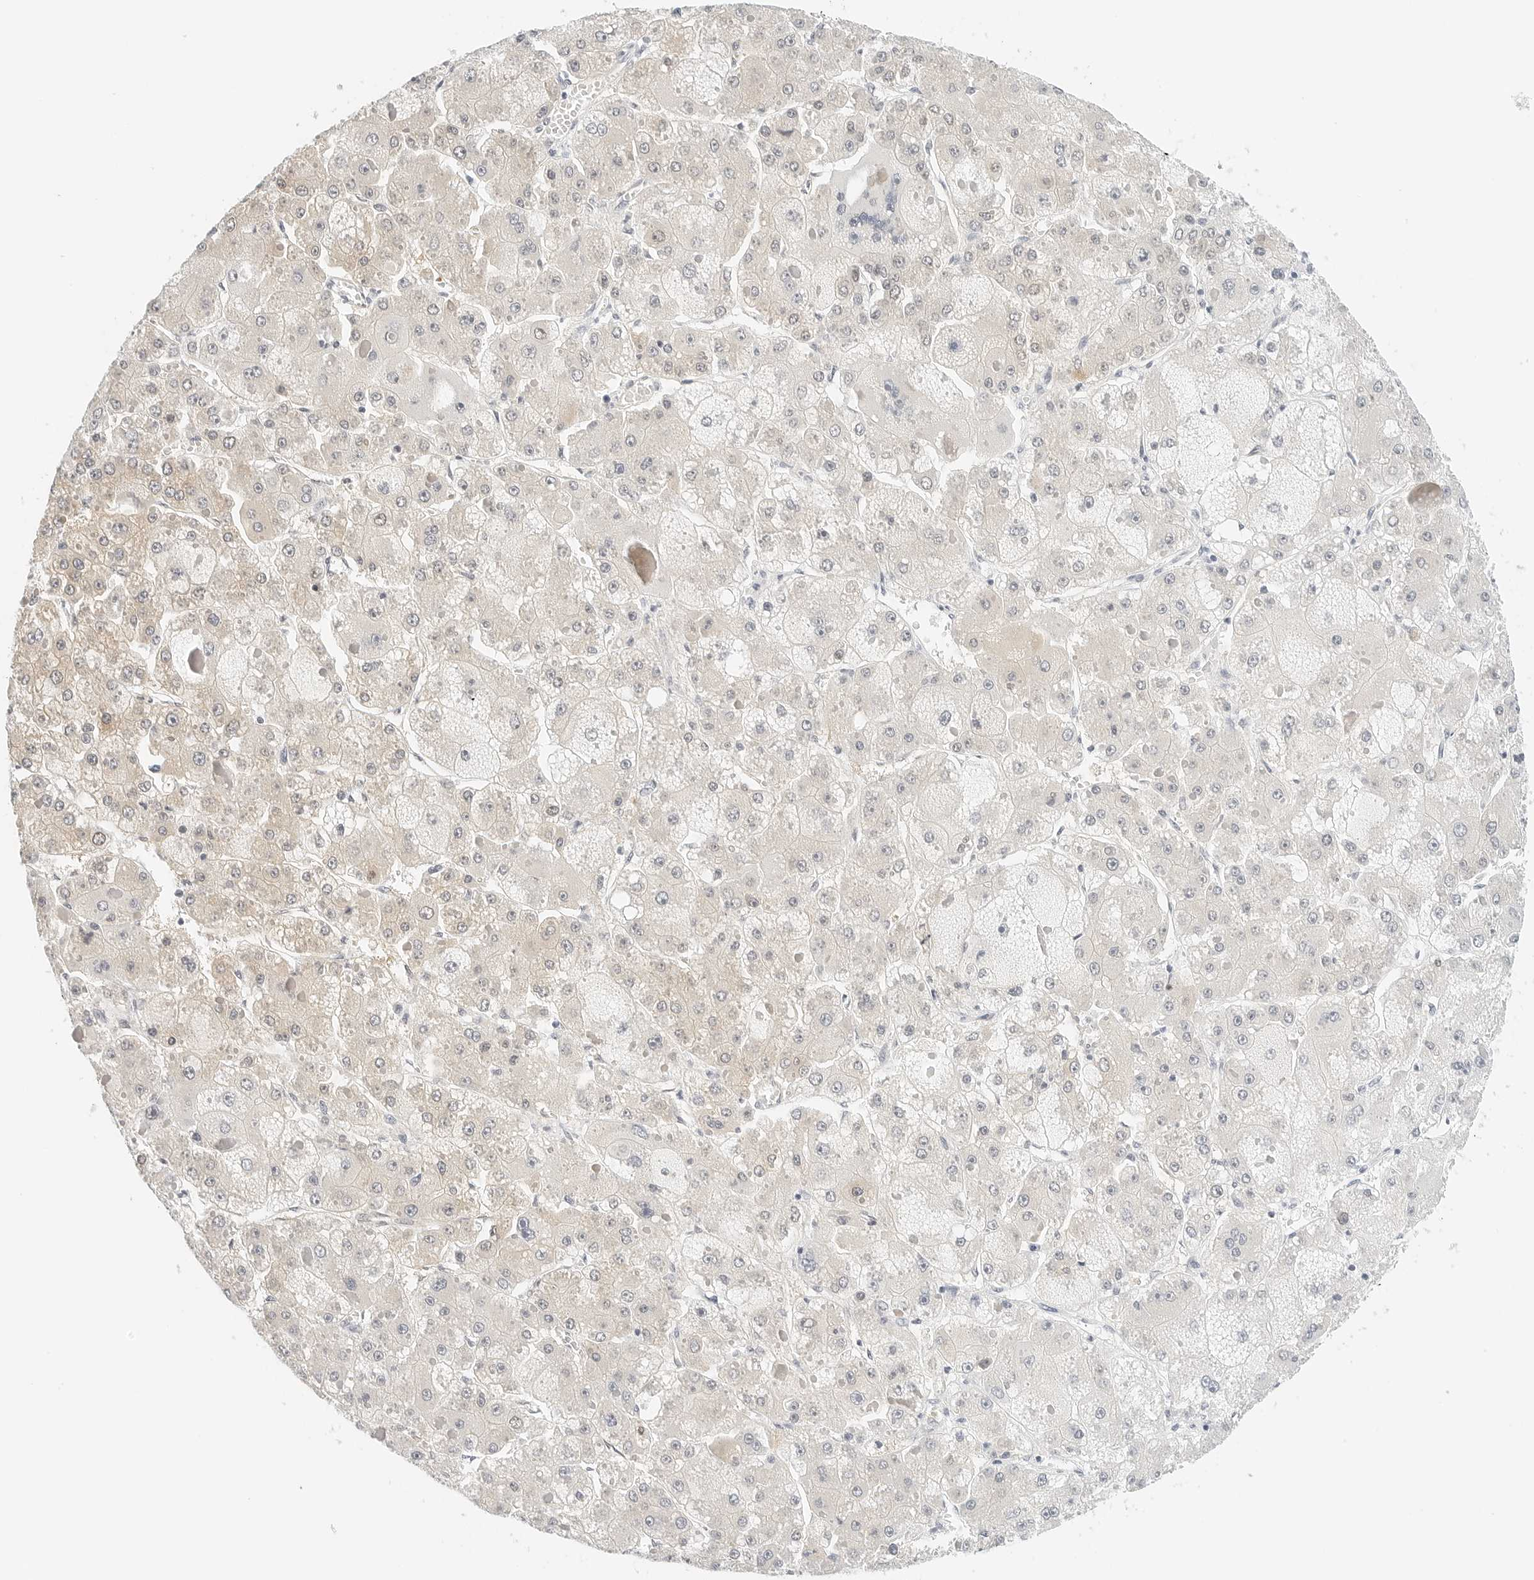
{"staining": {"intensity": "negative", "quantity": "none", "location": "none"}, "tissue": "liver cancer", "cell_type": "Tumor cells", "image_type": "cancer", "snomed": [{"axis": "morphology", "description": "Carcinoma, Hepatocellular, NOS"}, {"axis": "topography", "description": "Liver"}], "caption": "Immunohistochemistry histopathology image of liver cancer (hepatocellular carcinoma) stained for a protein (brown), which reveals no positivity in tumor cells.", "gene": "CD22", "patient": {"sex": "female", "age": 73}}